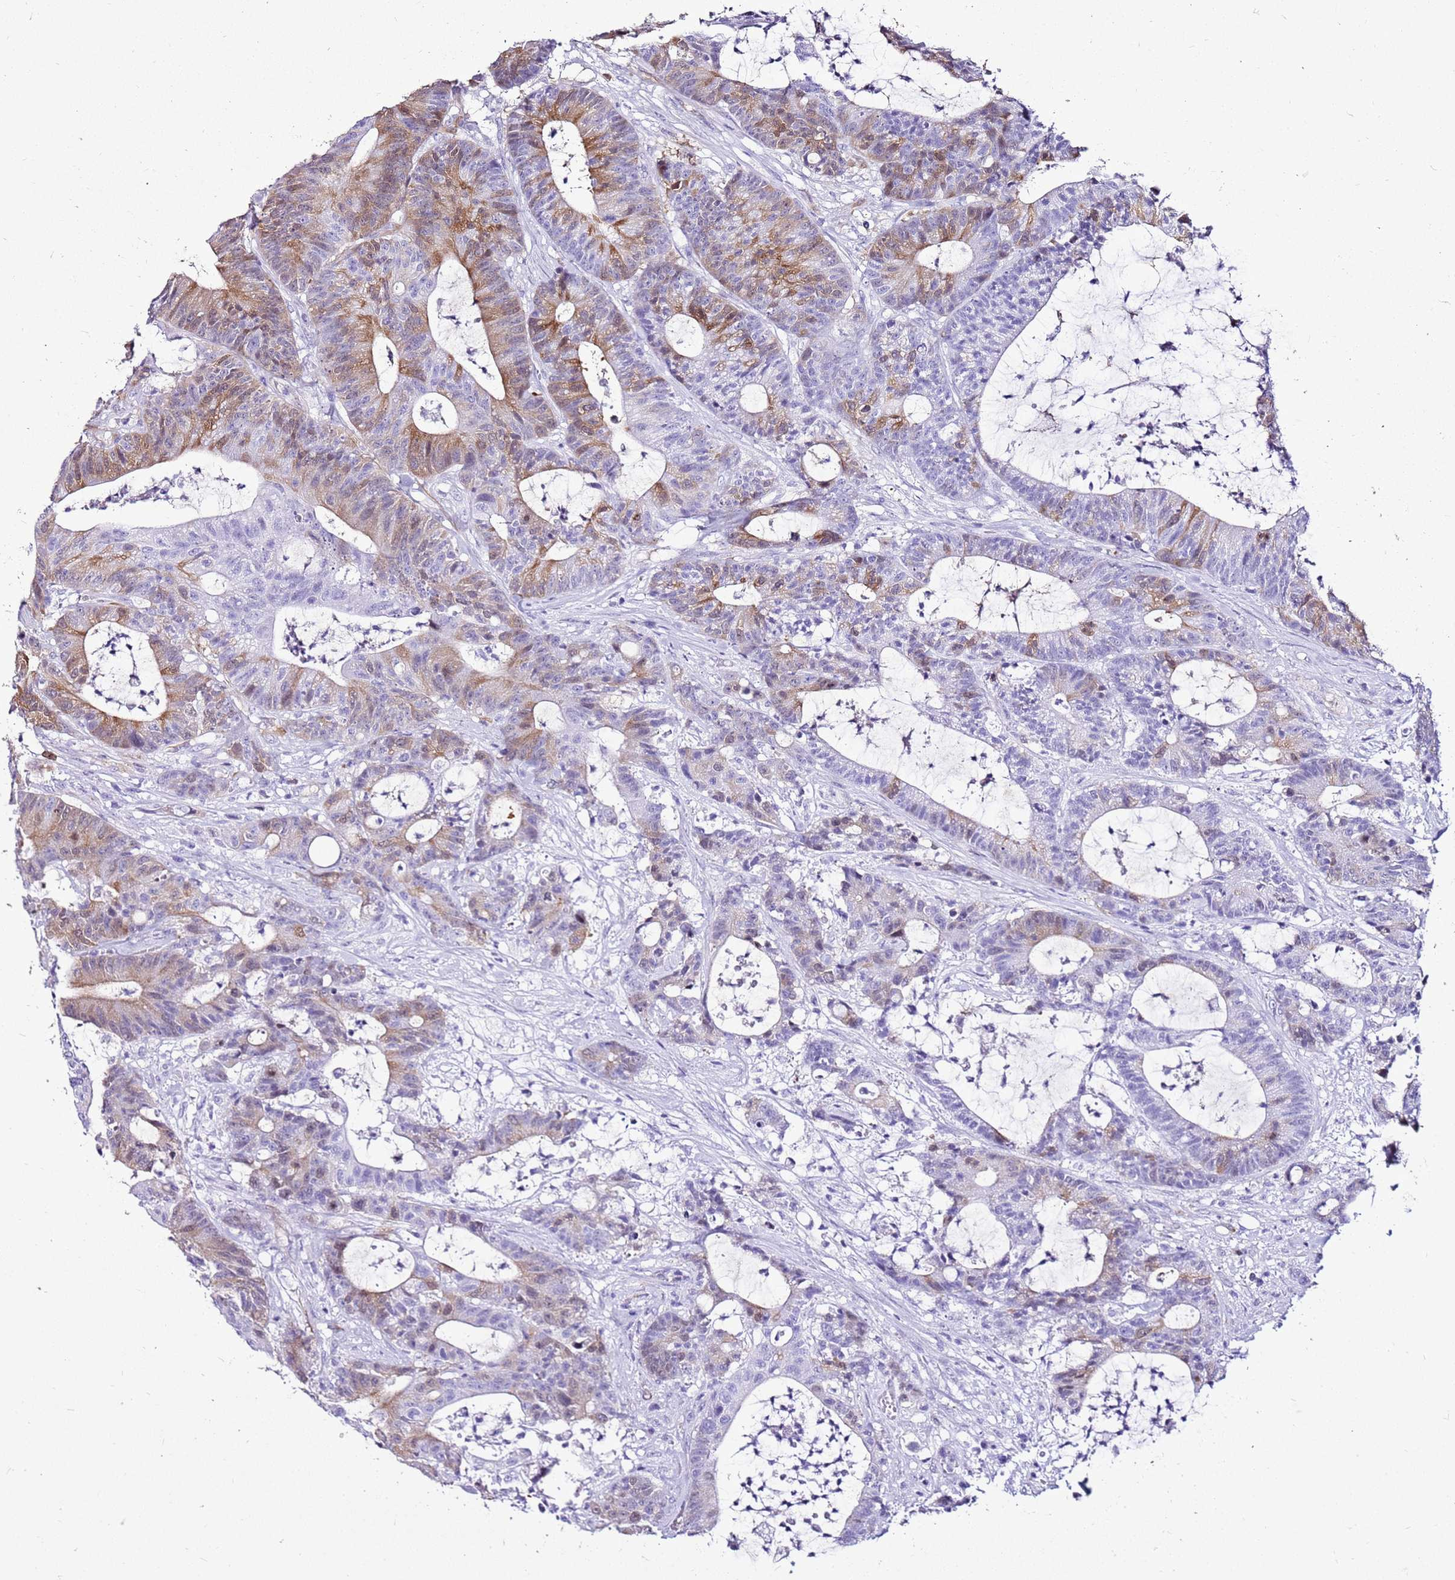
{"staining": {"intensity": "moderate", "quantity": "<25%", "location": "cytoplasmic/membranous"}, "tissue": "colorectal cancer", "cell_type": "Tumor cells", "image_type": "cancer", "snomed": [{"axis": "morphology", "description": "Adenocarcinoma, NOS"}, {"axis": "topography", "description": "Colon"}], "caption": "Human colorectal adenocarcinoma stained with a brown dye reveals moderate cytoplasmic/membranous positive positivity in about <25% of tumor cells.", "gene": "SPC25", "patient": {"sex": "female", "age": 84}}